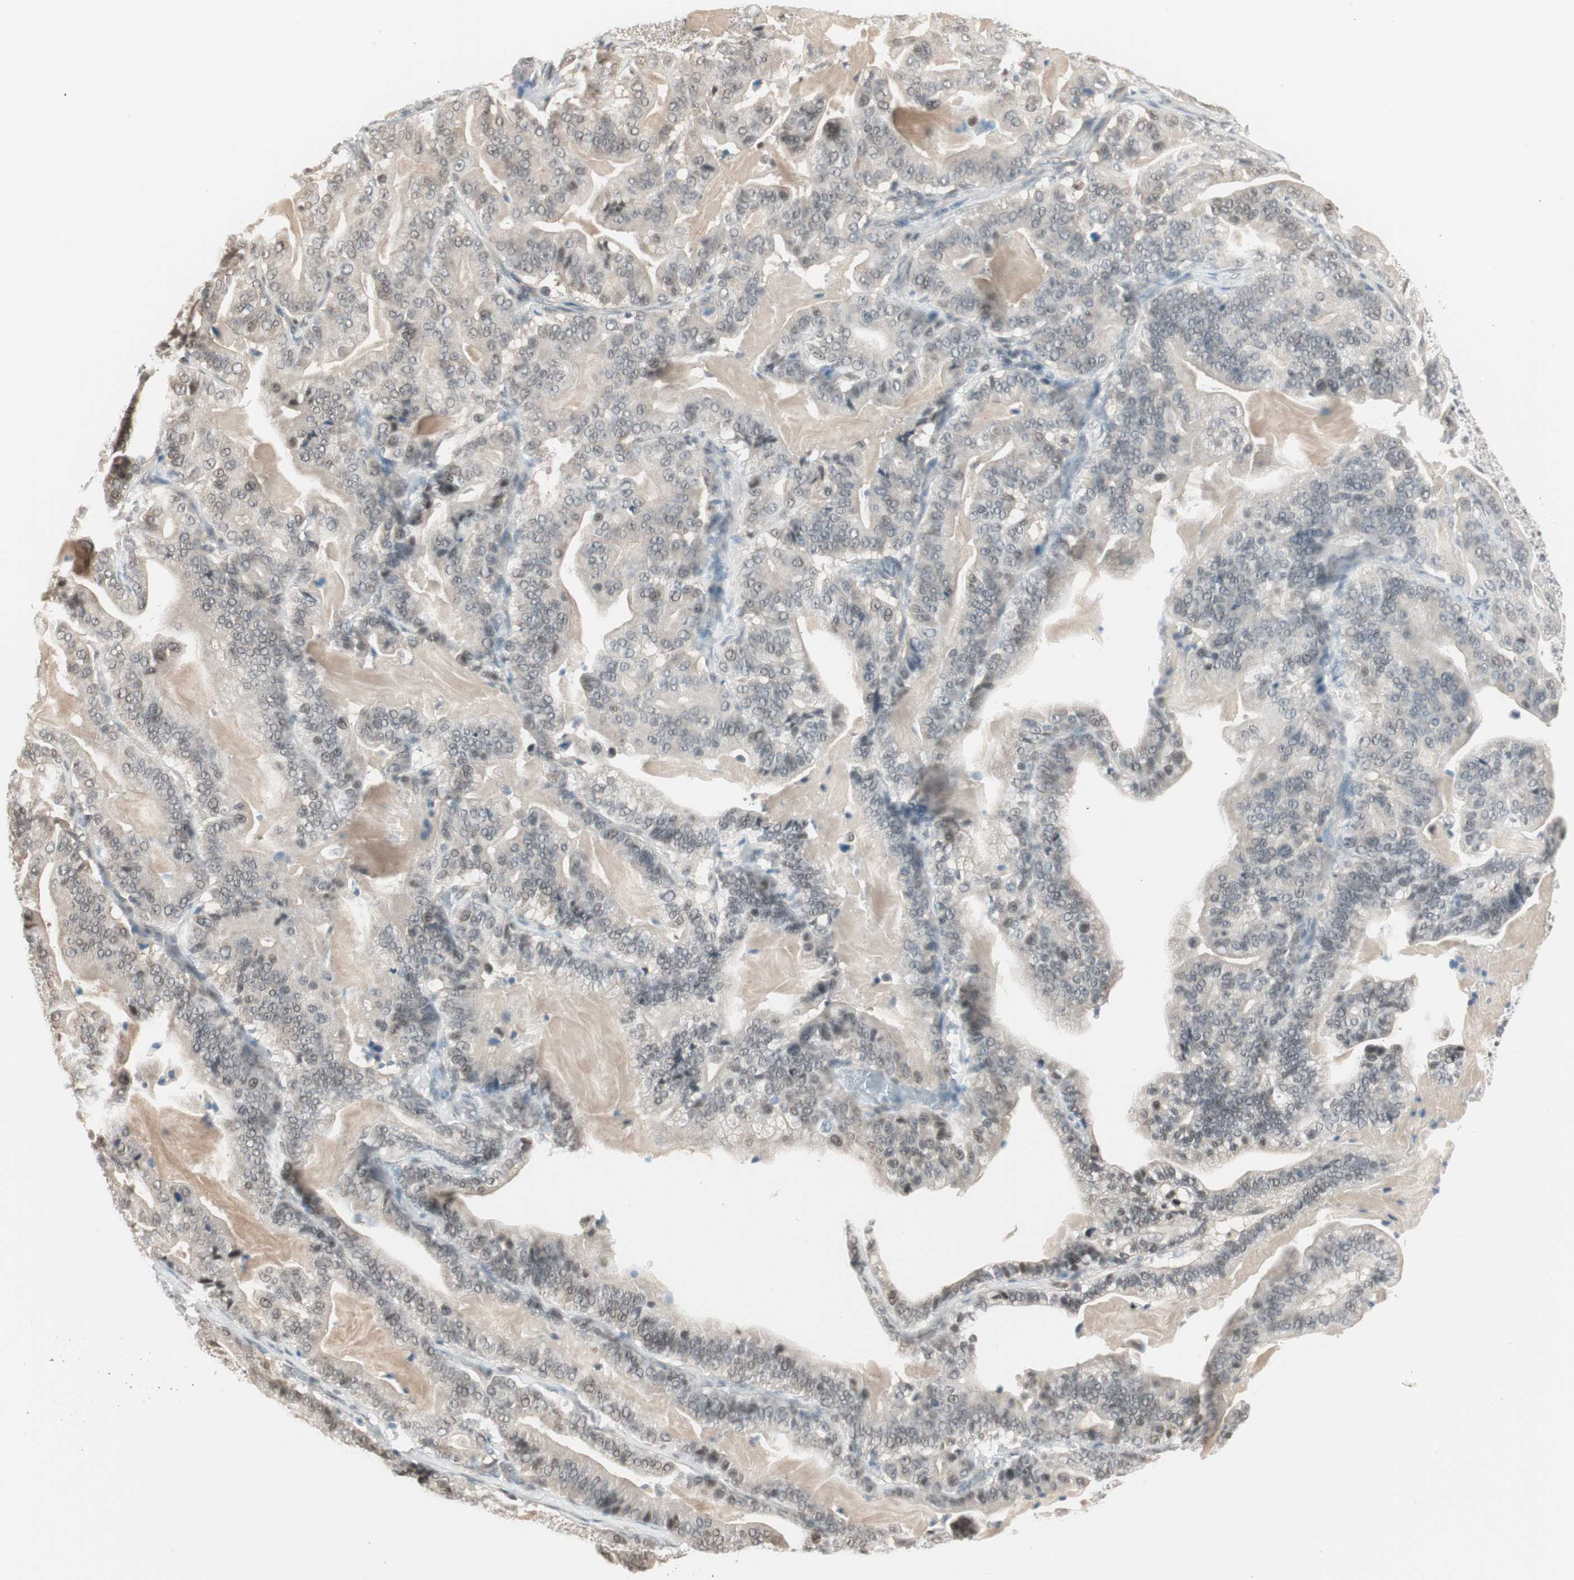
{"staining": {"intensity": "weak", "quantity": "<25%", "location": "nuclear"}, "tissue": "pancreatic cancer", "cell_type": "Tumor cells", "image_type": "cancer", "snomed": [{"axis": "morphology", "description": "Adenocarcinoma, NOS"}, {"axis": "topography", "description": "Pancreas"}], "caption": "Protein analysis of pancreatic adenocarcinoma shows no significant staining in tumor cells.", "gene": "LONP2", "patient": {"sex": "male", "age": 63}}